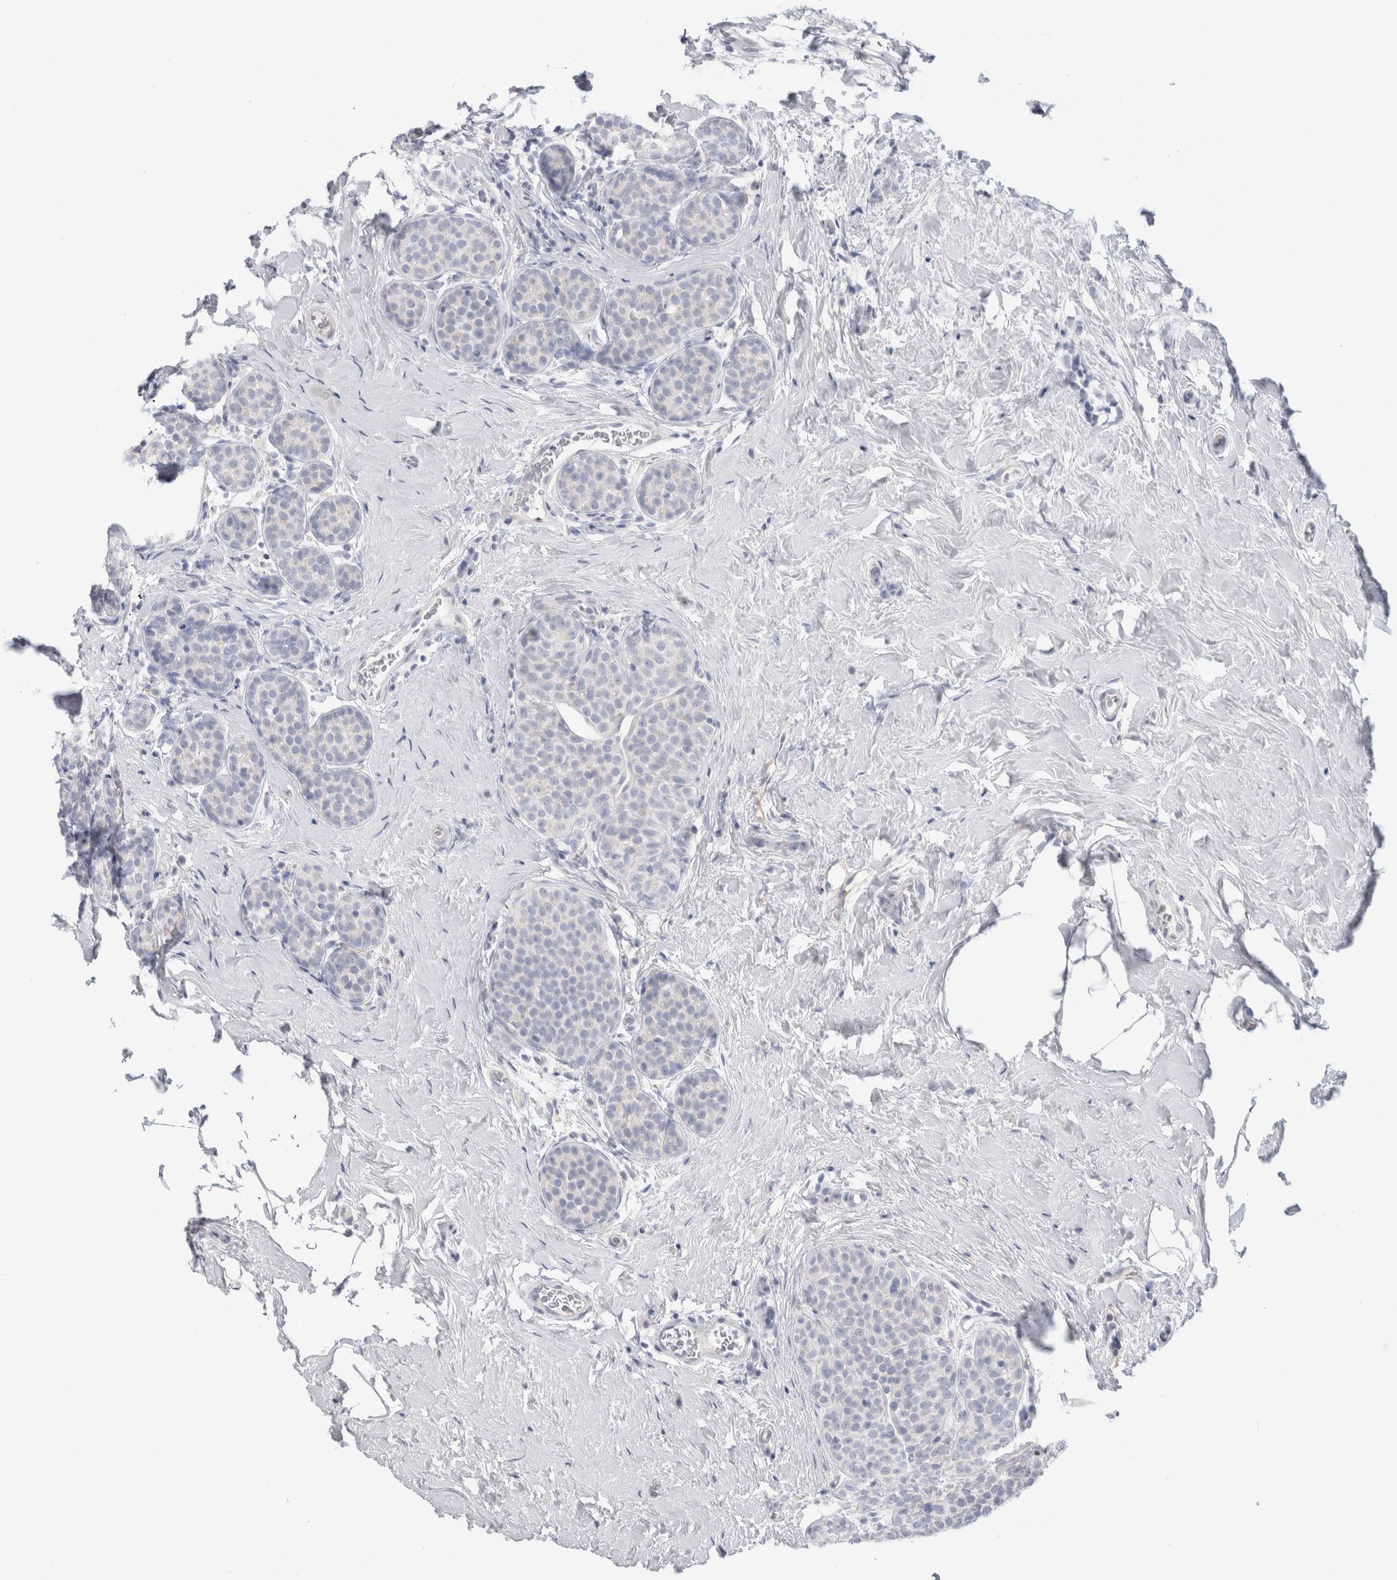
{"staining": {"intensity": "negative", "quantity": "none", "location": "none"}, "tissue": "breast cancer", "cell_type": "Tumor cells", "image_type": "cancer", "snomed": [{"axis": "morphology", "description": "Lobular carcinoma, in situ"}, {"axis": "morphology", "description": "Lobular carcinoma"}, {"axis": "topography", "description": "Breast"}], "caption": "This is an IHC micrograph of human breast cancer. There is no expression in tumor cells.", "gene": "ANKMY1", "patient": {"sex": "female", "age": 41}}